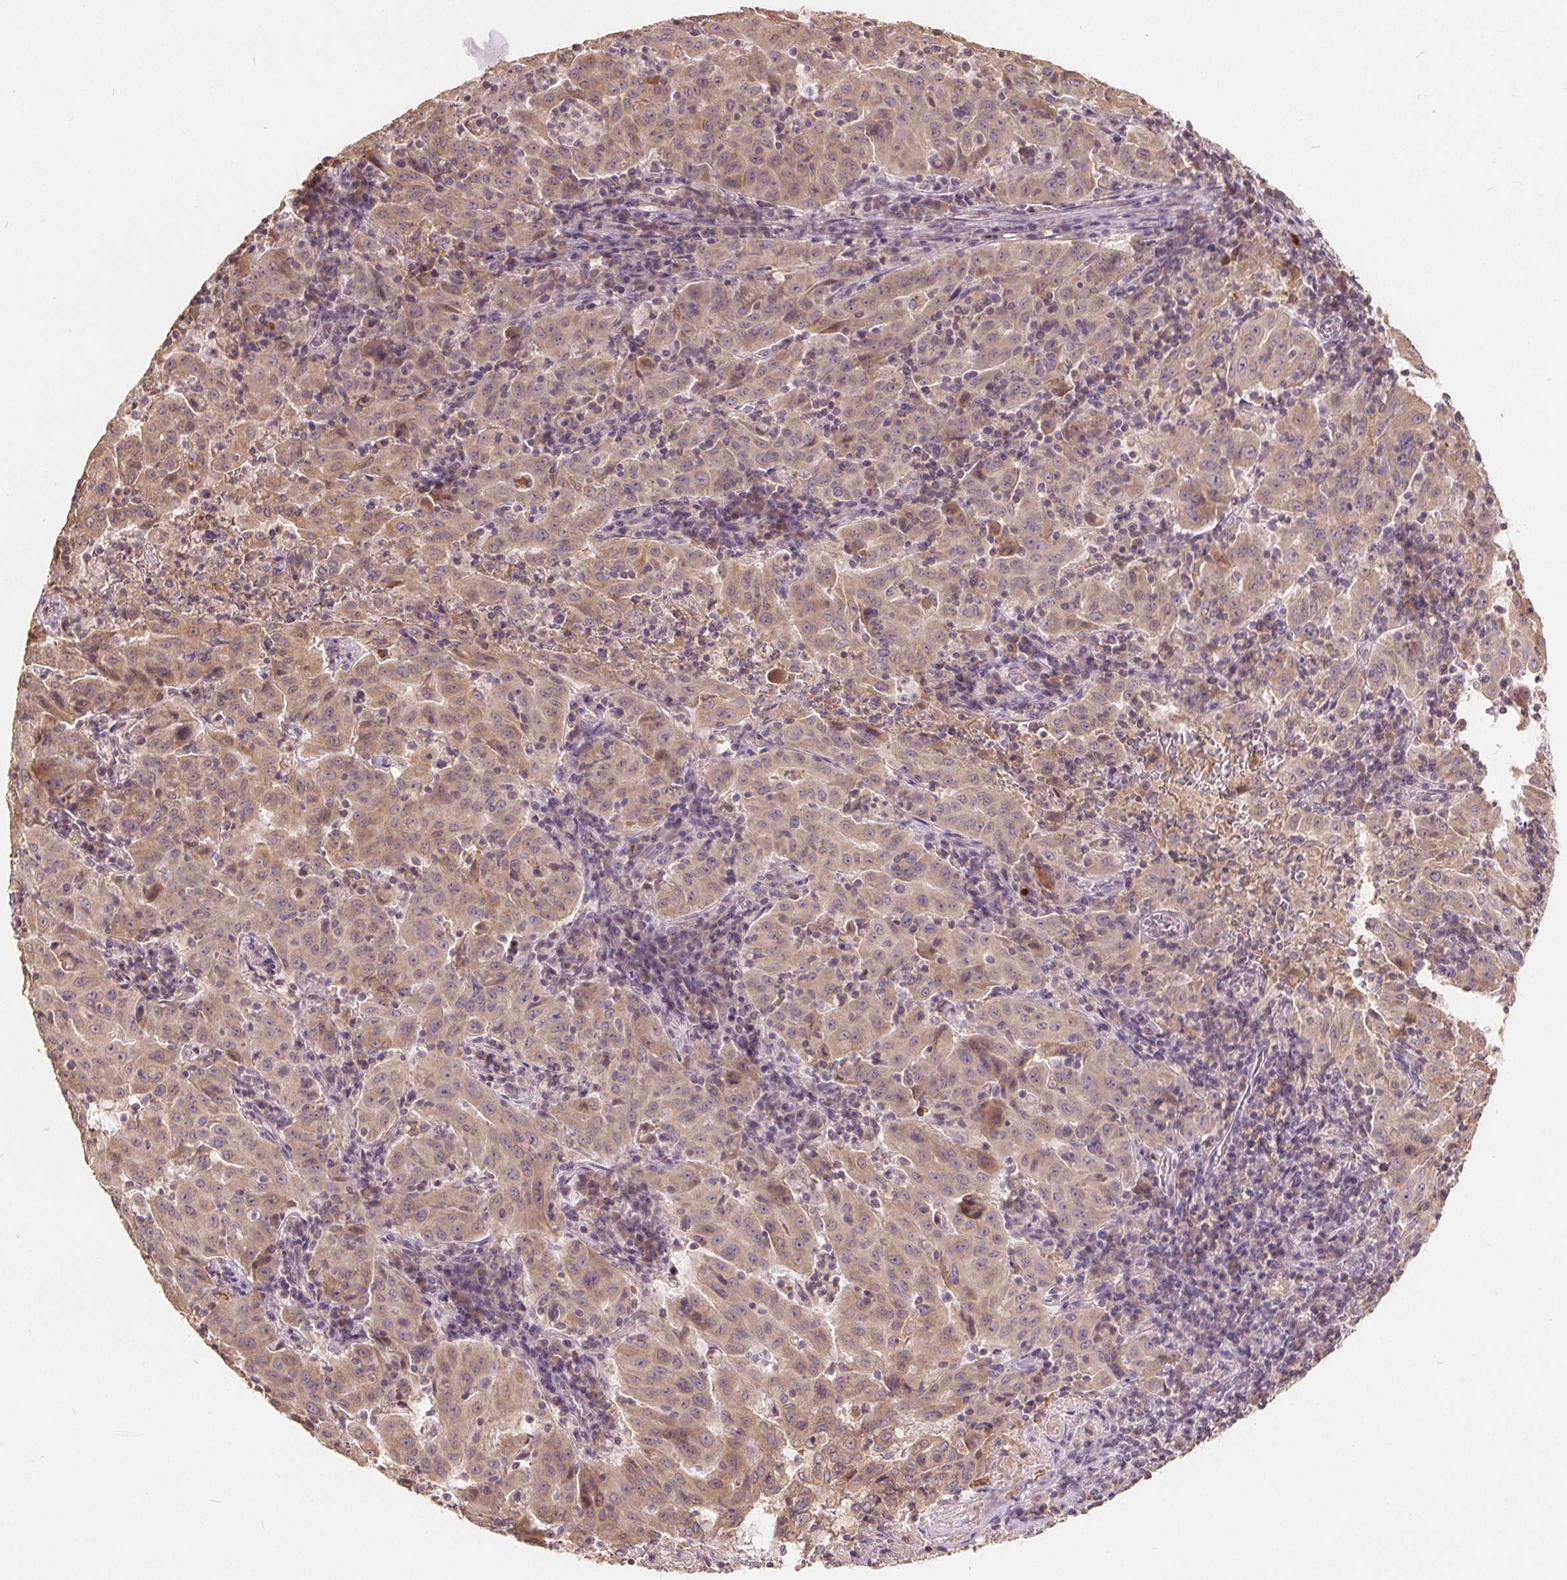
{"staining": {"intensity": "moderate", "quantity": ">75%", "location": "cytoplasmic/membranous"}, "tissue": "pancreatic cancer", "cell_type": "Tumor cells", "image_type": "cancer", "snomed": [{"axis": "morphology", "description": "Adenocarcinoma, NOS"}, {"axis": "topography", "description": "Pancreas"}], "caption": "Pancreatic adenocarcinoma stained with IHC demonstrates moderate cytoplasmic/membranous positivity in about >75% of tumor cells.", "gene": "CDIPT", "patient": {"sex": "male", "age": 63}}